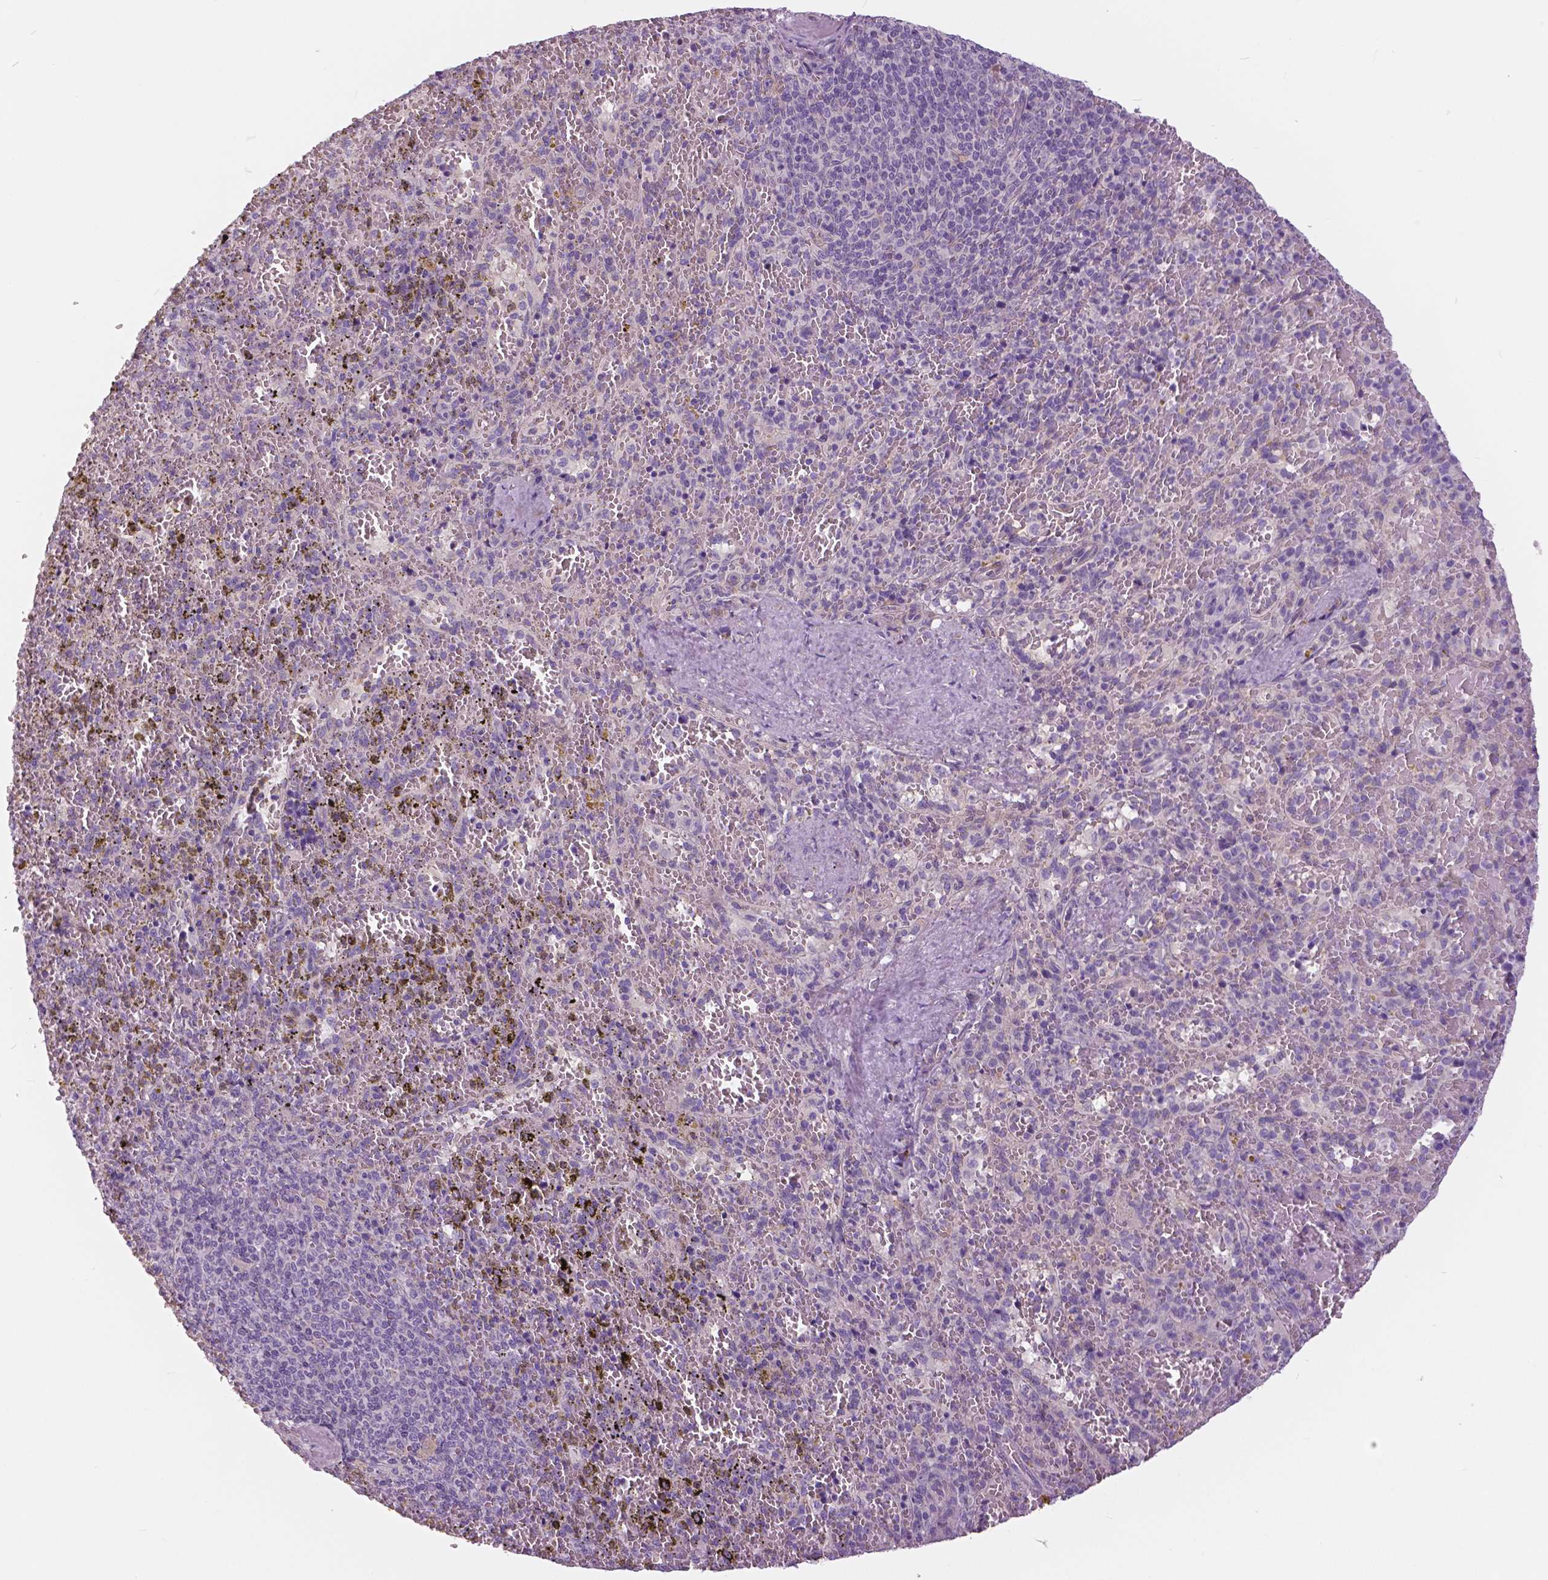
{"staining": {"intensity": "negative", "quantity": "none", "location": "none"}, "tissue": "spleen", "cell_type": "Cells in red pulp", "image_type": "normal", "snomed": [{"axis": "morphology", "description": "Normal tissue, NOS"}, {"axis": "topography", "description": "Spleen"}], "caption": "Spleen was stained to show a protein in brown. There is no significant expression in cells in red pulp. (DAB (3,3'-diaminobenzidine) immunohistochemistry (IHC), high magnification).", "gene": "SERPINI1", "patient": {"sex": "female", "age": 50}}